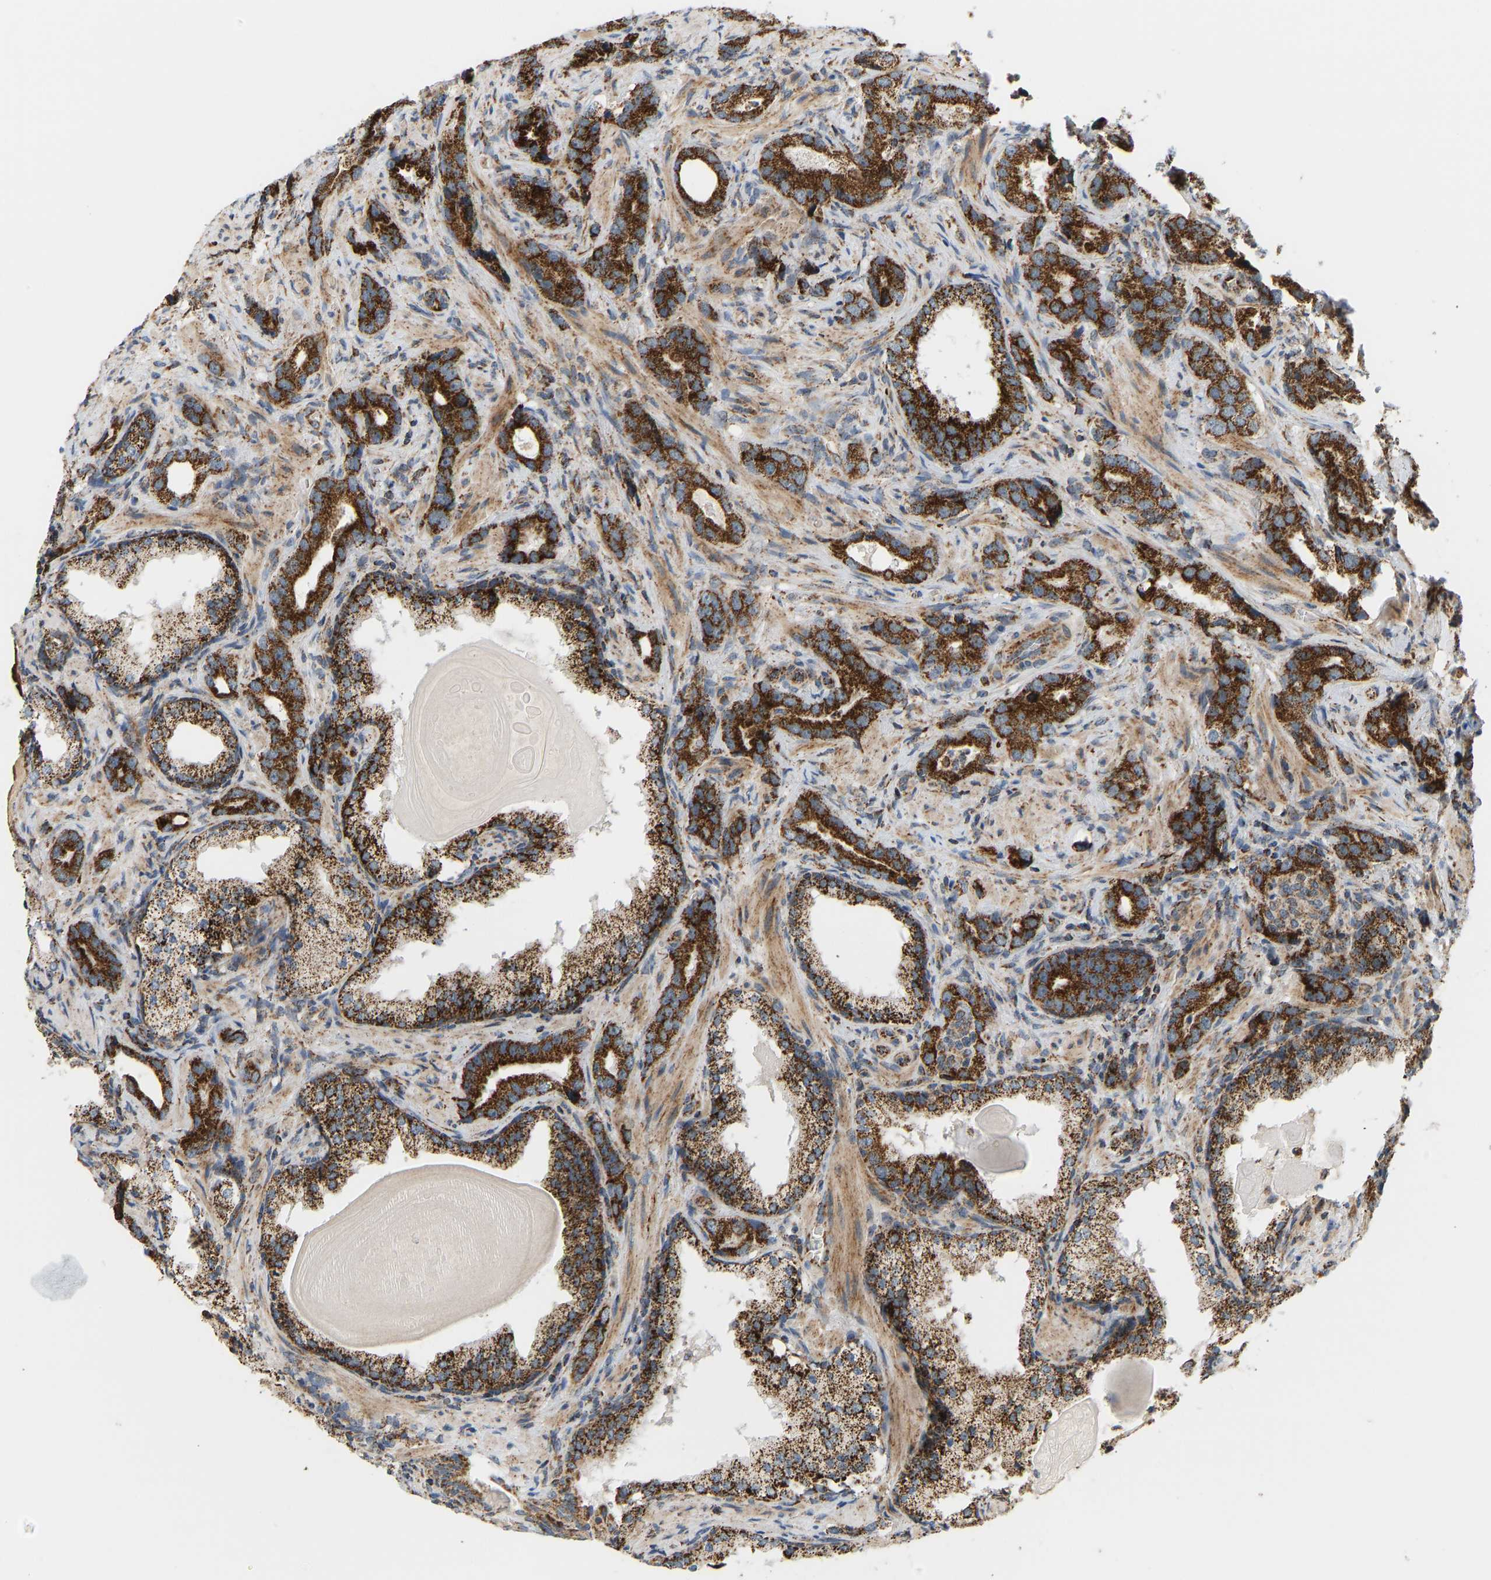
{"staining": {"intensity": "strong", "quantity": ">75%", "location": "cytoplasmic/membranous"}, "tissue": "prostate cancer", "cell_type": "Tumor cells", "image_type": "cancer", "snomed": [{"axis": "morphology", "description": "Adenocarcinoma, High grade"}, {"axis": "topography", "description": "Prostate"}], "caption": "Prostate adenocarcinoma (high-grade) stained with a brown dye demonstrates strong cytoplasmic/membranous positive positivity in about >75% of tumor cells.", "gene": "GPSM2", "patient": {"sex": "male", "age": 63}}